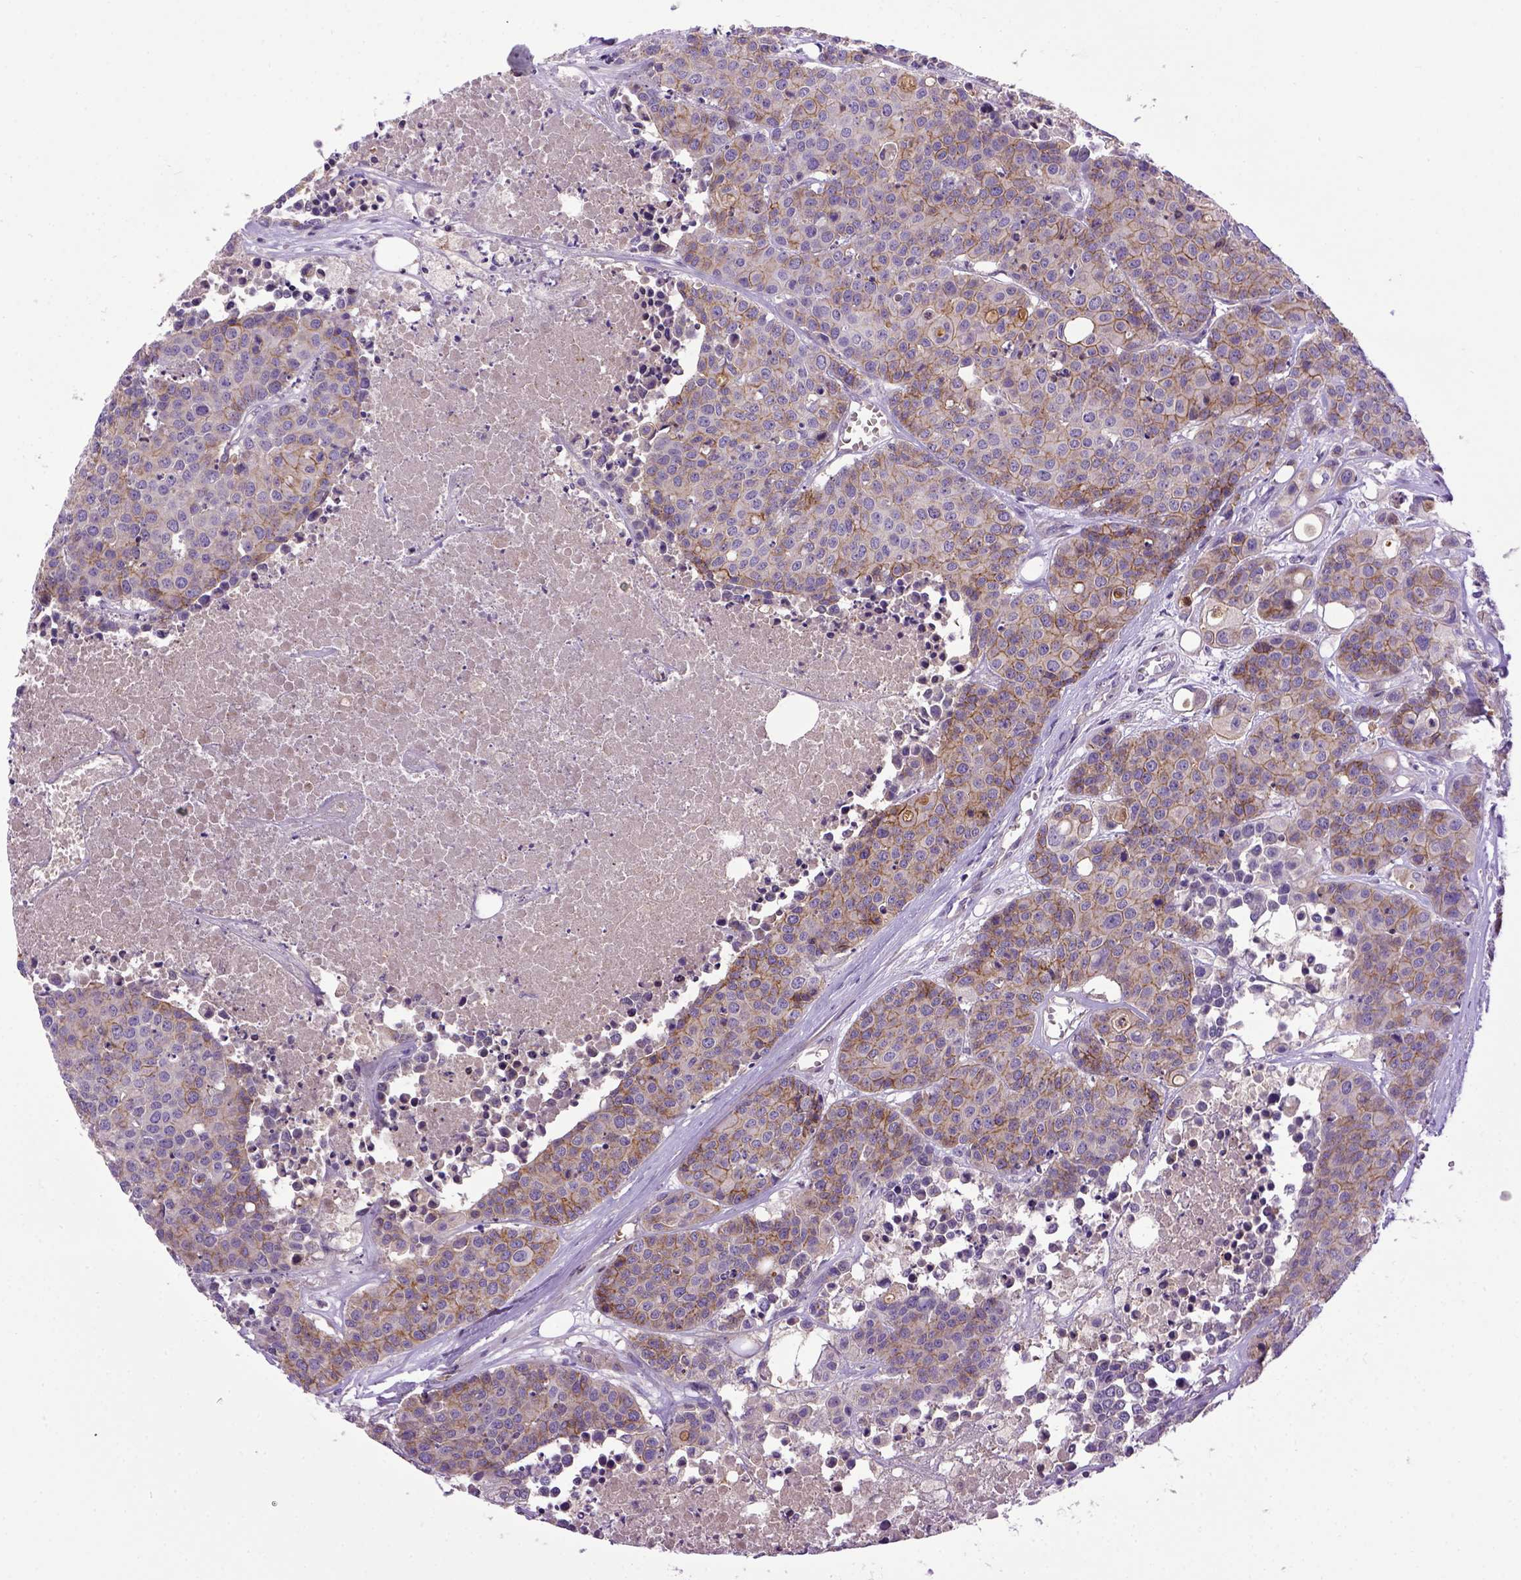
{"staining": {"intensity": "moderate", "quantity": "25%-75%", "location": "cytoplasmic/membranous"}, "tissue": "carcinoid", "cell_type": "Tumor cells", "image_type": "cancer", "snomed": [{"axis": "morphology", "description": "Carcinoid, malignant, NOS"}, {"axis": "topography", "description": "Colon"}], "caption": "Human carcinoid stained with a protein marker exhibits moderate staining in tumor cells.", "gene": "CDH1", "patient": {"sex": "male", "age": 81}}